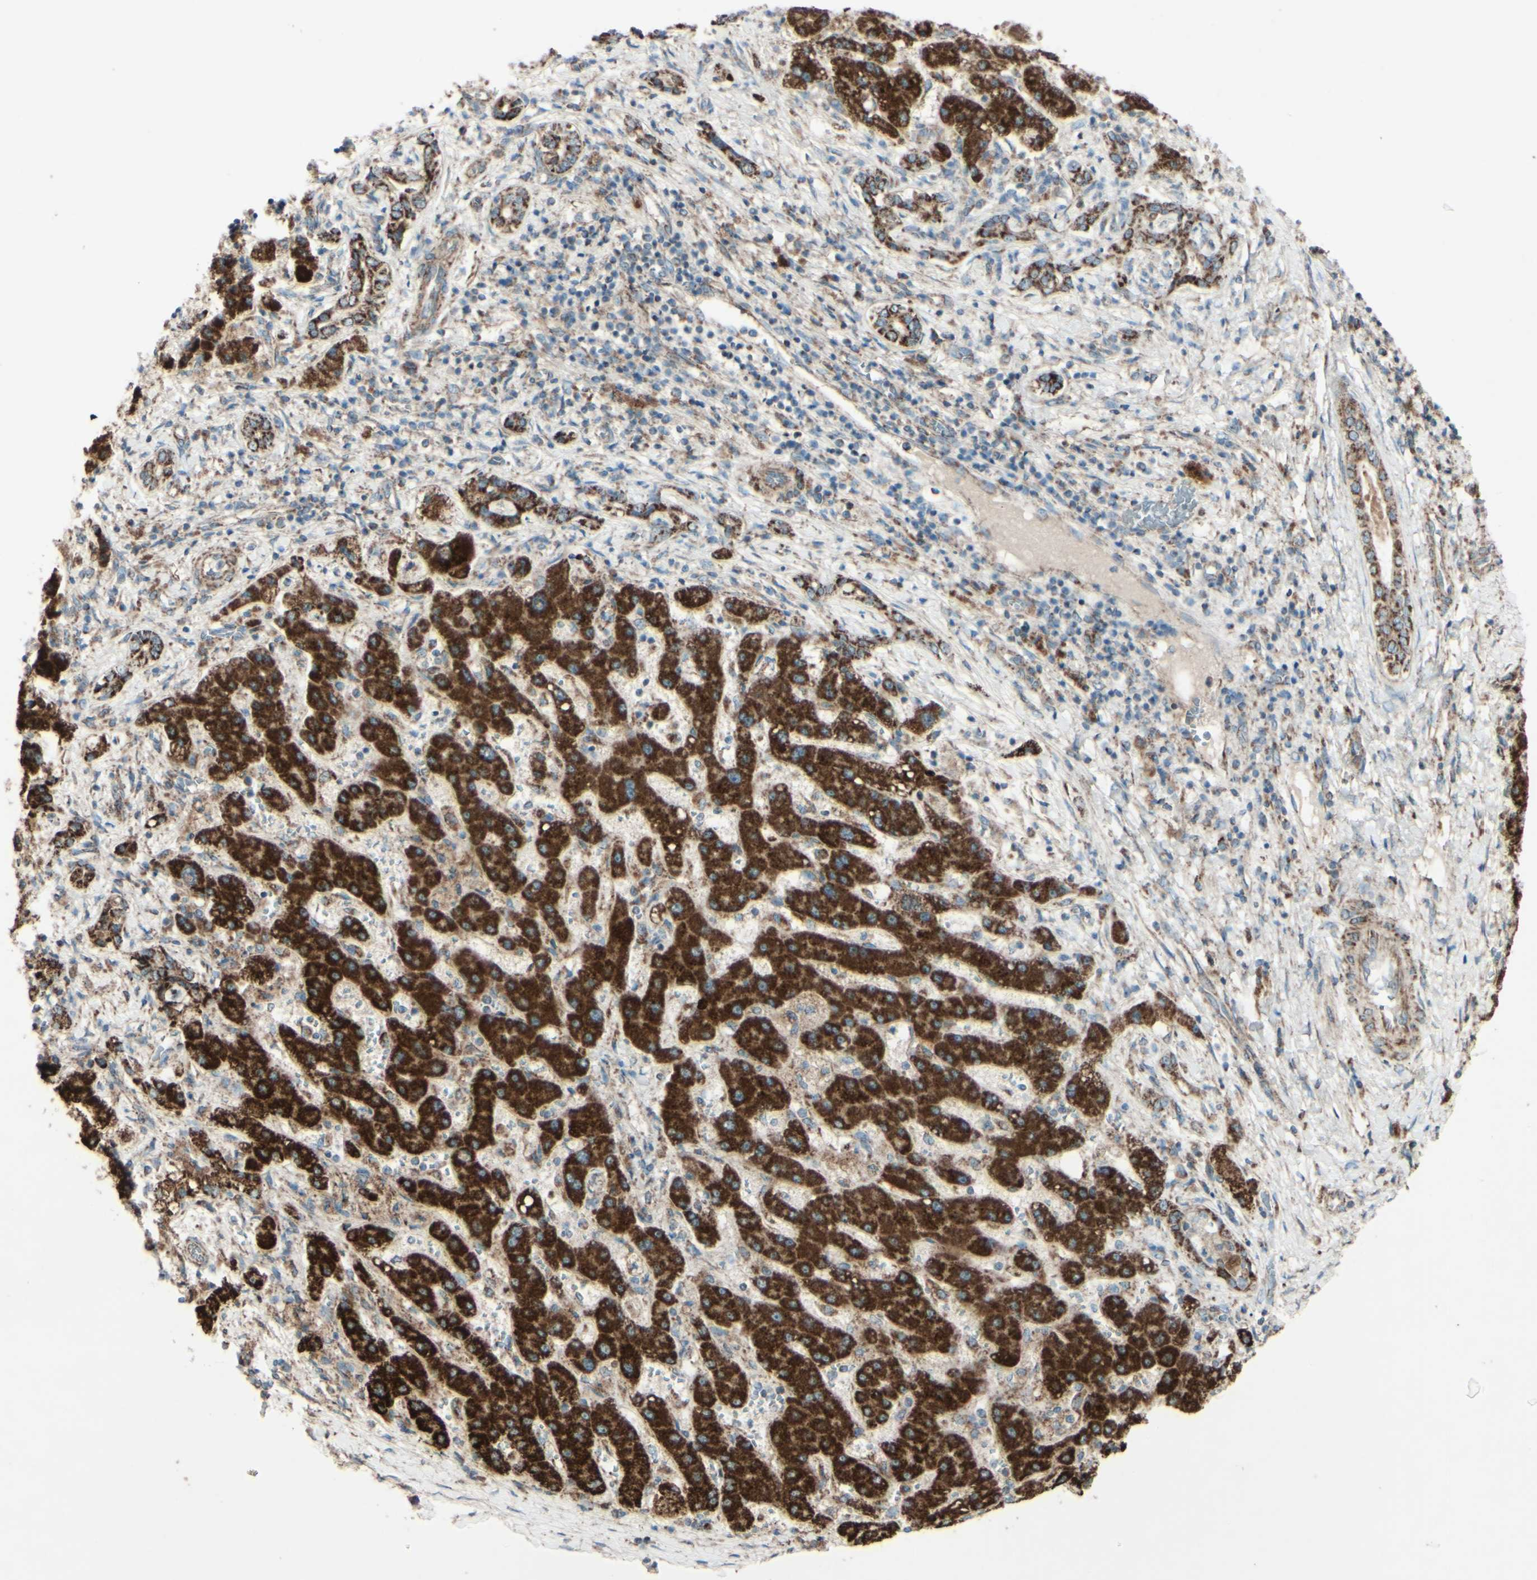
{"staining": {"intensity": "strong", "quantity": ">75%", "location": "cytoplasmic/membranous"}, "tissue": "liver cancer", "cell_type": "Tumor cells", "image_type": "cancer", "snomed": [{"axis": "morphology", "description": "Cholangiocarcinoma"}, {"axis": "topography", "description": "Liver"}], "caption": "Liver cancer (cholangiocarcinoma) stained with DAB (3,3'-diaminobenzidine) immunohistochemistry shows high levels of strong cytoplasmic/membranous expression in about >75% of tumor cells.", "gene": "RHOT1", "patient": {"sex": "male", "age": 50}}